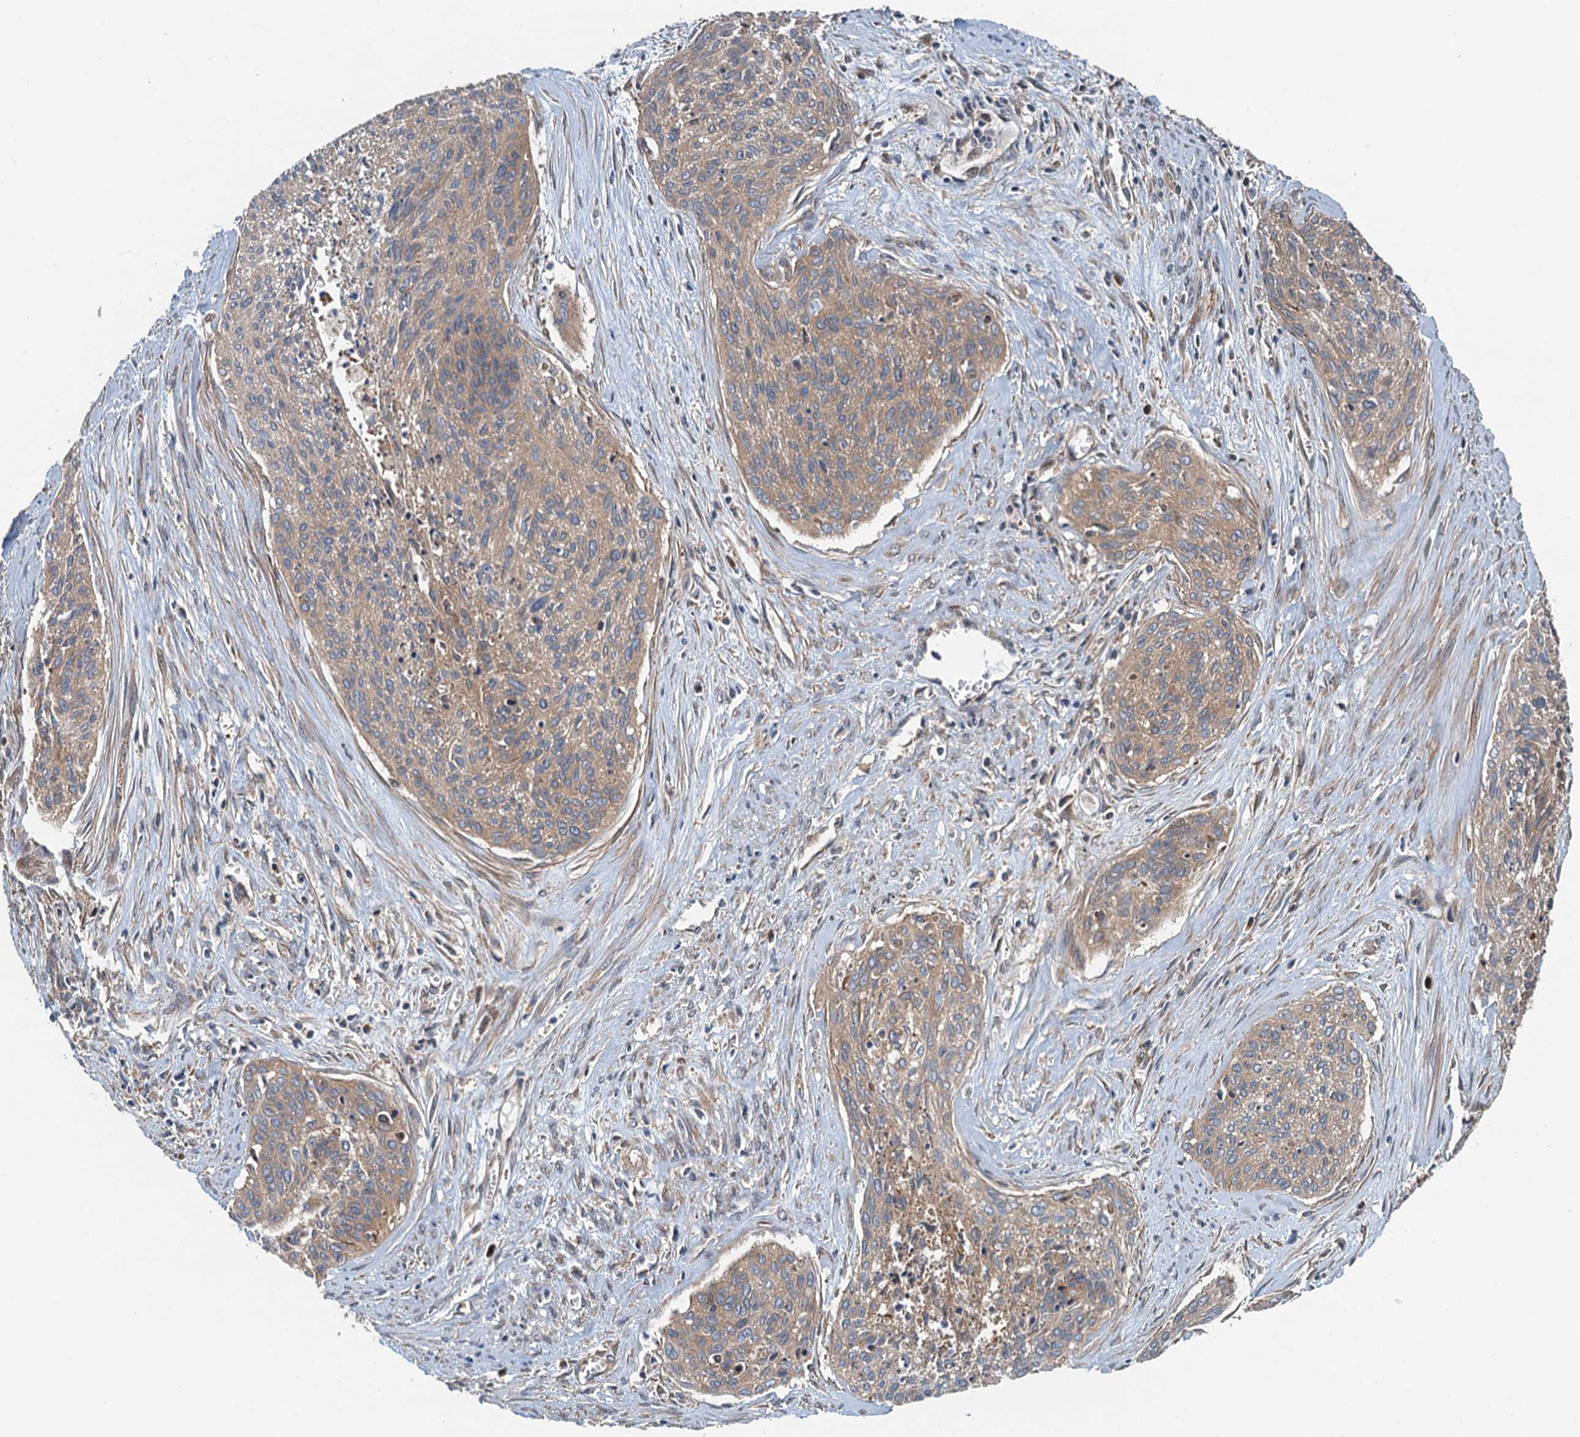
{"staining": {"intensity": "moderate", "quantity": ">75%", "location": "cytoplasmic/membranous"}, "tissue": "cervical cancer", "cell_type": "Tumor cells", "image_type": "cancer", "snomed": [{"axis": "morphology", "description": "Squamous cell carcinoma, NOS"}, {"axis": "topography", "description": "Cervix"}], "caption": "Immunohistochemical staining of cervical squamous cell carcinoma displays medium levels of moderate cytoplasmic/membranous protein expression in about >75% of tumor cells.", "gene": "COG3", "patient": {"sex": "female", "age": 55}}